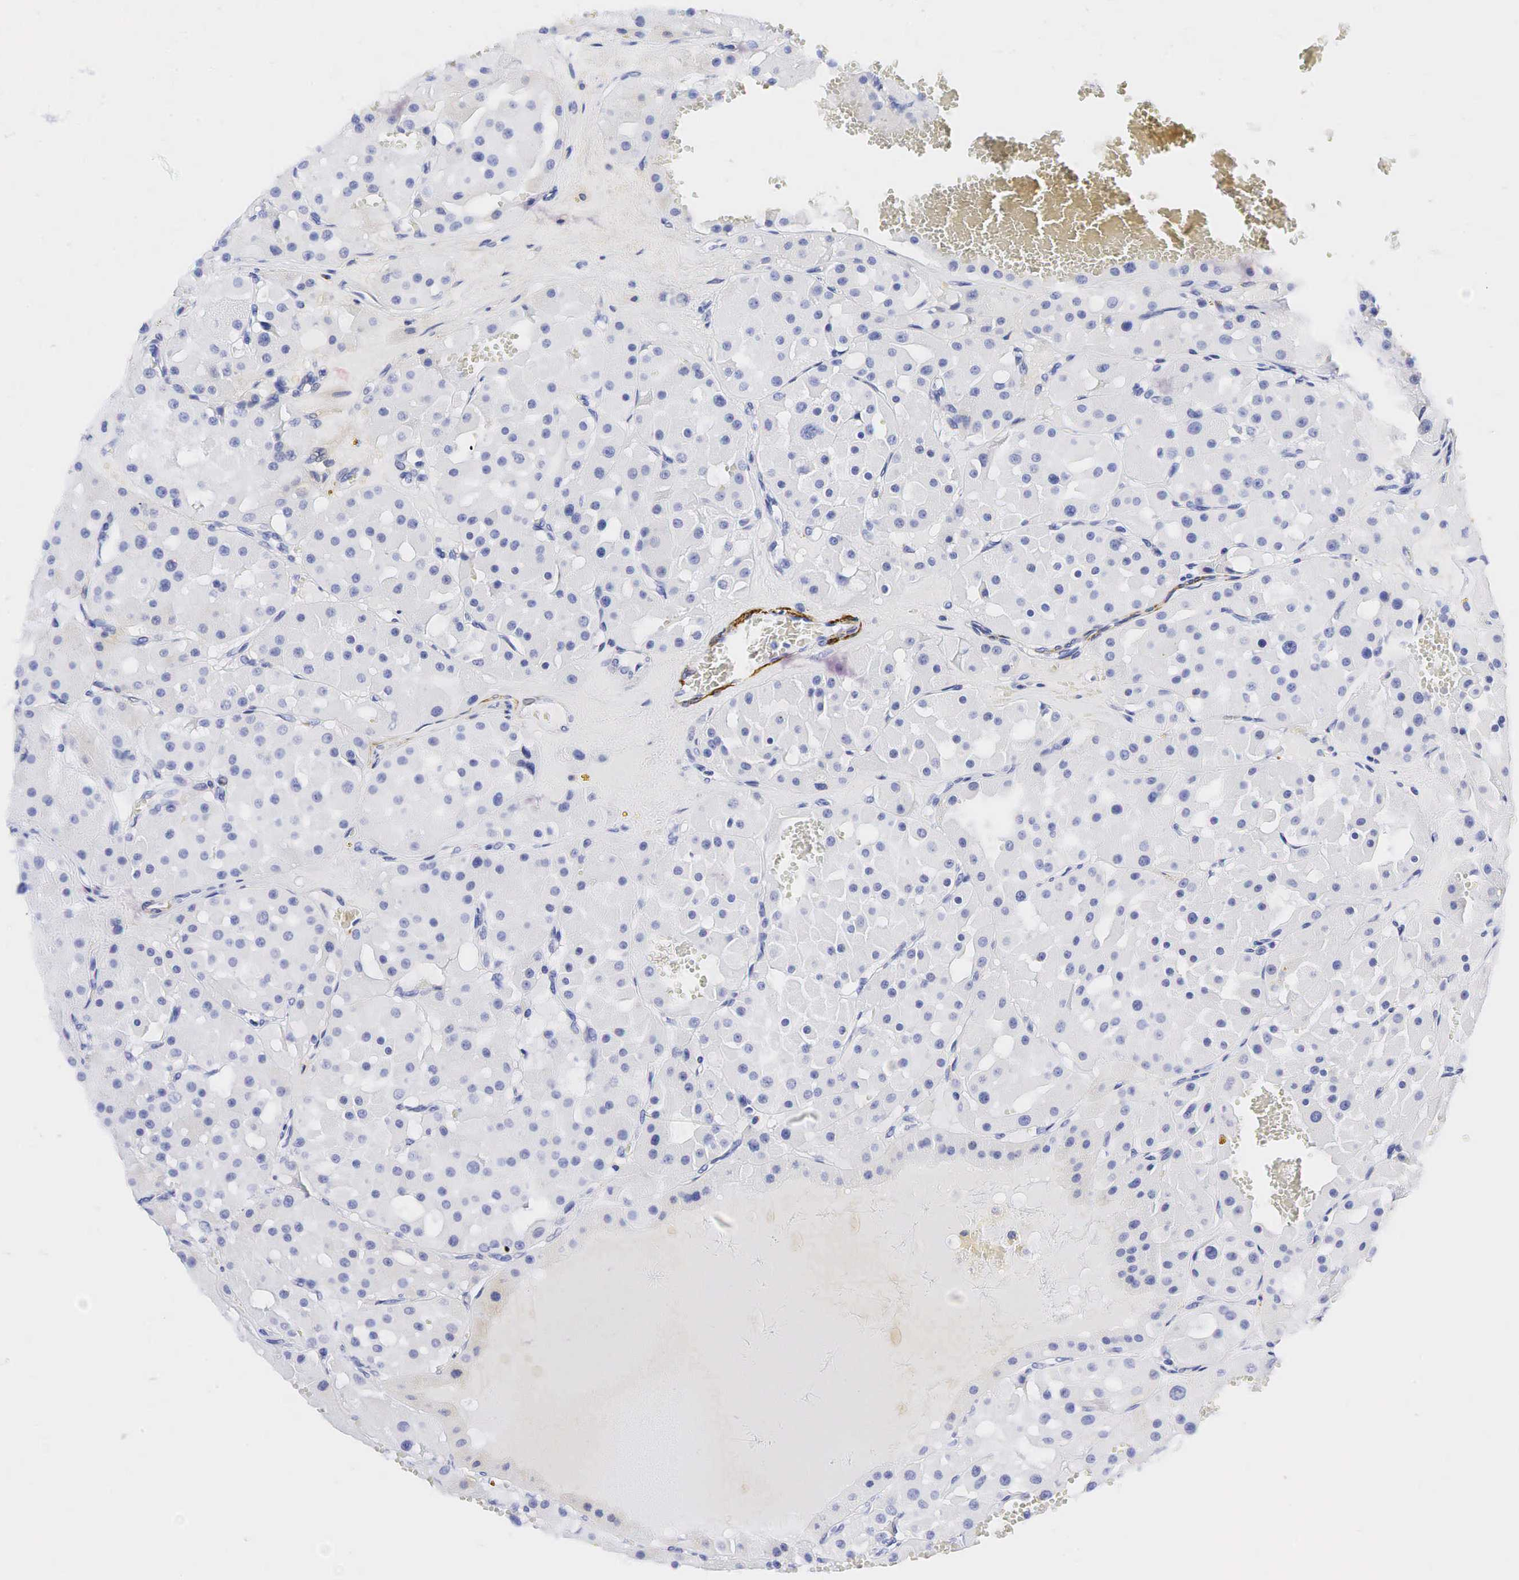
{"staining": {"intensity": "negative", "quantity": "none", "location": "none"}, "tissue": "renal cancer", "cell_type": "Tumor cells", "image_type": "cancer", "snomed": [{"axis": "morphology", "description": "Adenocarcinoma, uncertain malignant potential"}, {"axis": "topography", "description": "Kidney"}], "caption": "The immunohistochemistry (IHC) histopathology image has no significant staining in tumor cells of renal cancer tissue. (DAB (3,3'-diaminobenzidine) immunohistochemistry visualized using brightfield microscopy, high magnification).", "gene": "CALD1", "patient": {"sex": "male", "age": 63}}